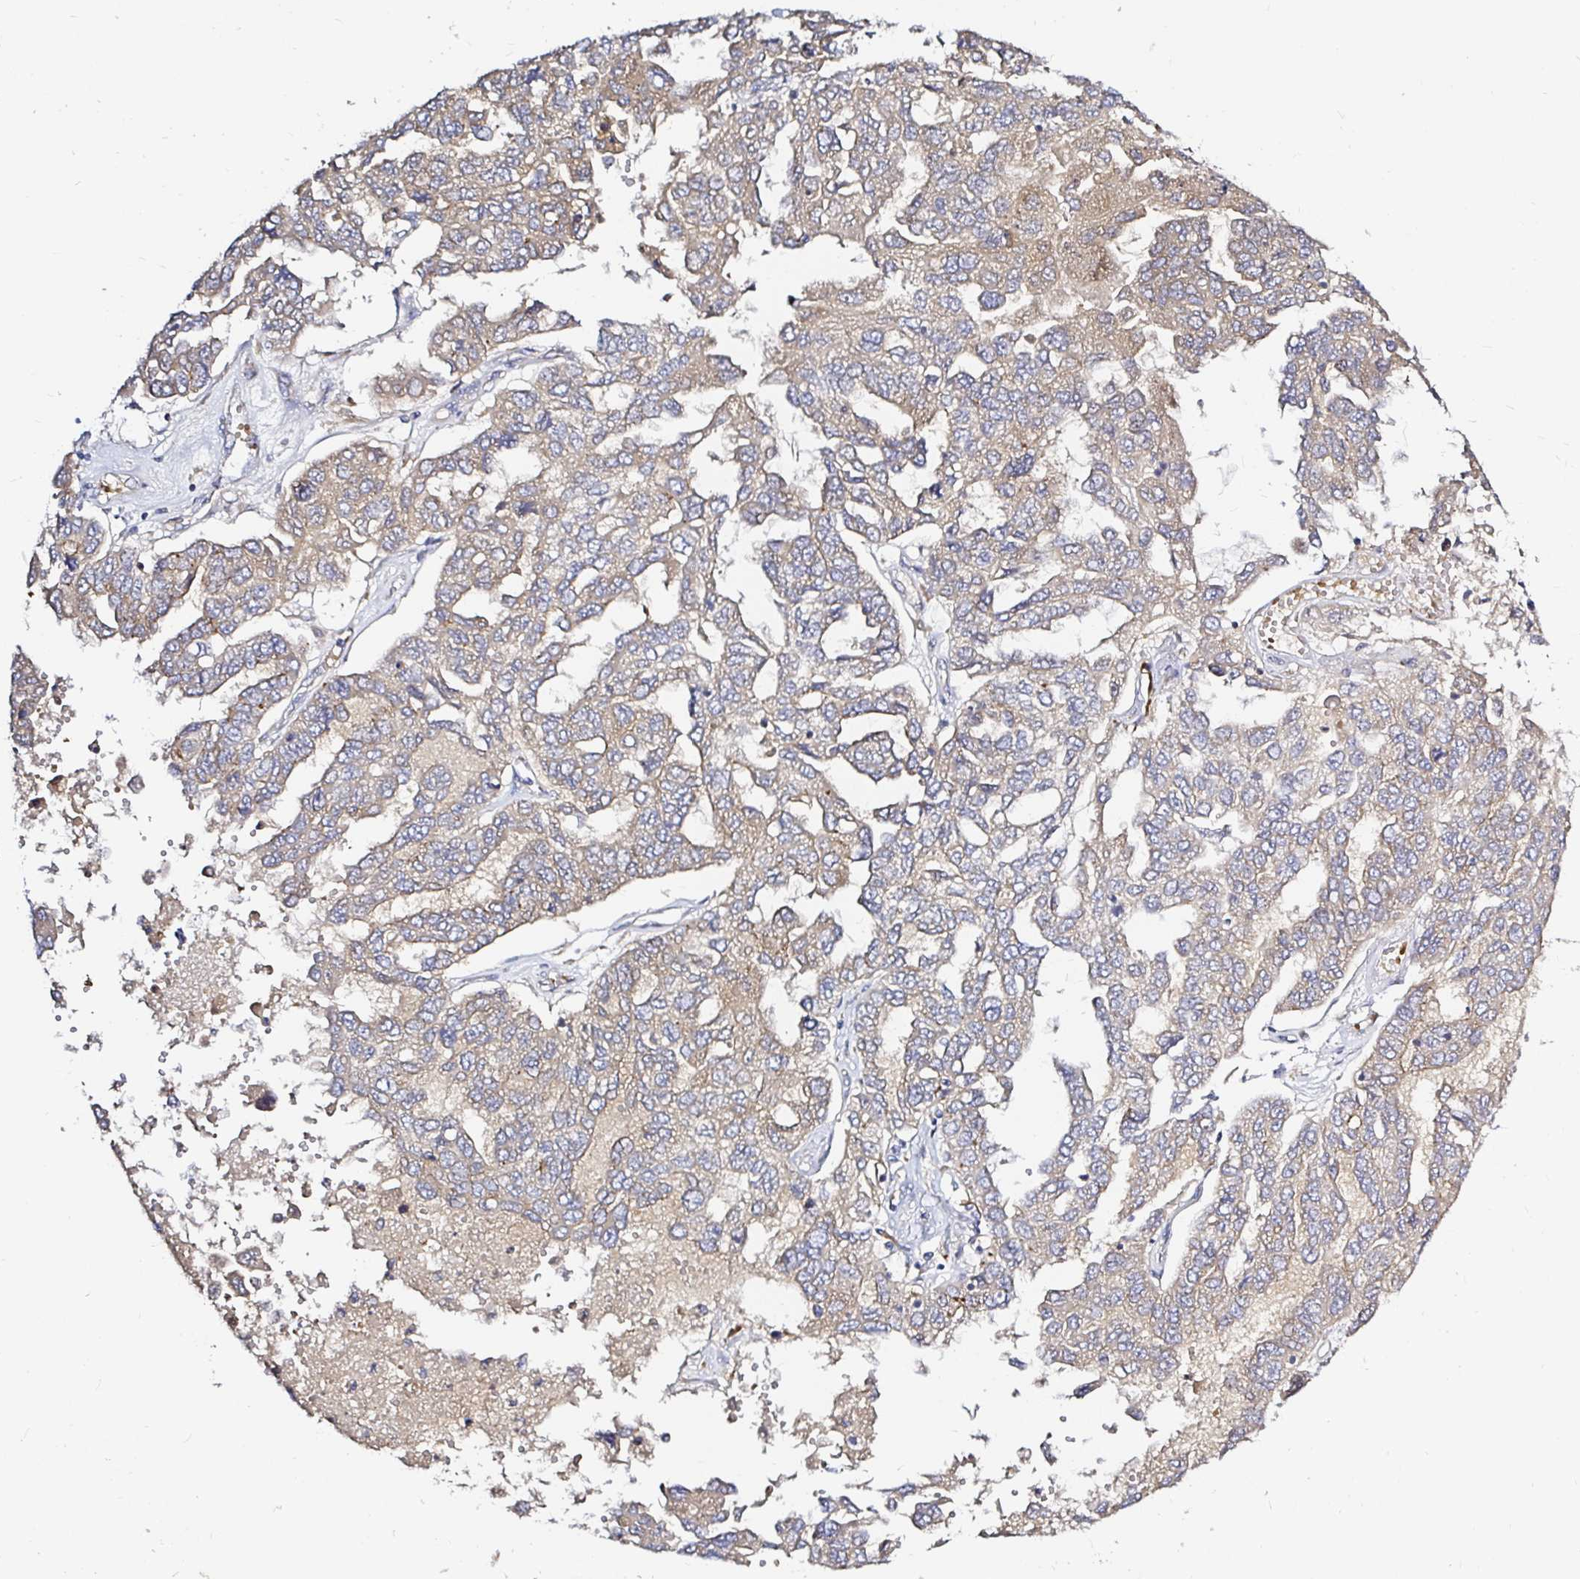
{"staining": {"intensity": "weak", "quantity": "25%-75%", "location": "cytoplasmic/membranous"}, "tissue": "ovarian cancer", "cell_type": "Tumor cells", "image_type": "cancer", "snomed": [{"axis": "morphology", "description": "Cystadenocarcinoma, serous, NOS"}, {"axis": "topography", "description": "Ovary"}], "caption": "A high-resolution histopathology image shows immunohistochemistry staining of serous cystadenocarcinoma (ovarian), which exhibits weak cytoplasmic/membranous staining in about 25%-75% of tumor cells. The protein of interest is stained brown, and the nuclei are stained in blue (DAB (3,3'-diaminobenzidine) IHC with brightfield microscopy, high magnification).", "gene": "ARHGEF37", "patient": {"sex": "female", "age": 53}}